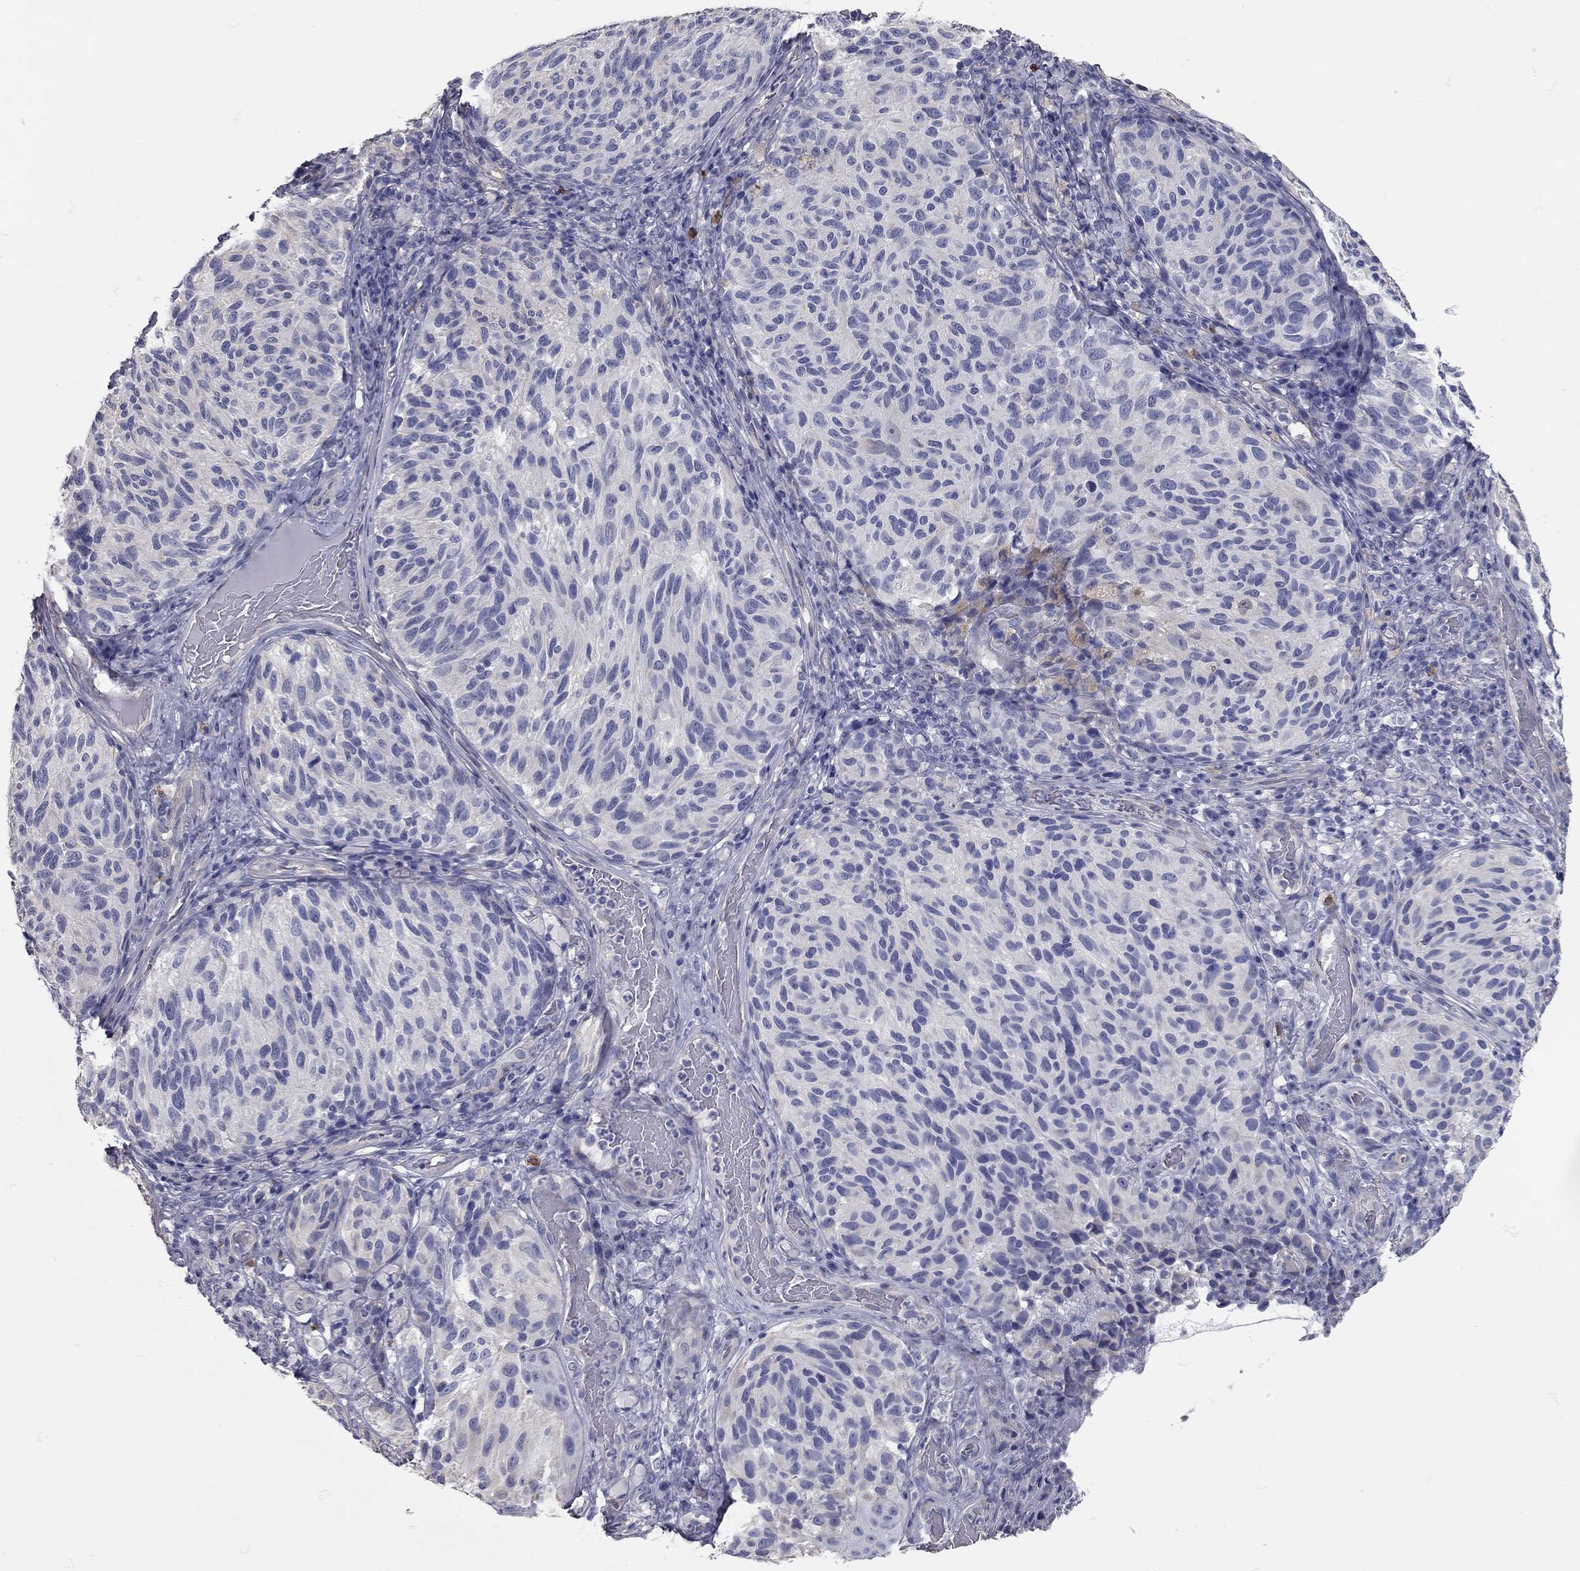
{"staining": {"intensity": "weak", "quantity": "<25%", "location": "cytoplasmic/membranous"}, "tissue": "melanoma", "cell_type": "Tumor cells", "image_type": "cancer", "snomed": [{"axis": "morphology", "description": "Malignant melanoma, NOS"}, {"axis": "topography", "description": "Skin"}], "caption": "Melanoma was stained to show a protein in brown. There is no significant expression in tumor cells.", "gene": "C10orf90", "patient": {"sex": "female", "age": 73}}